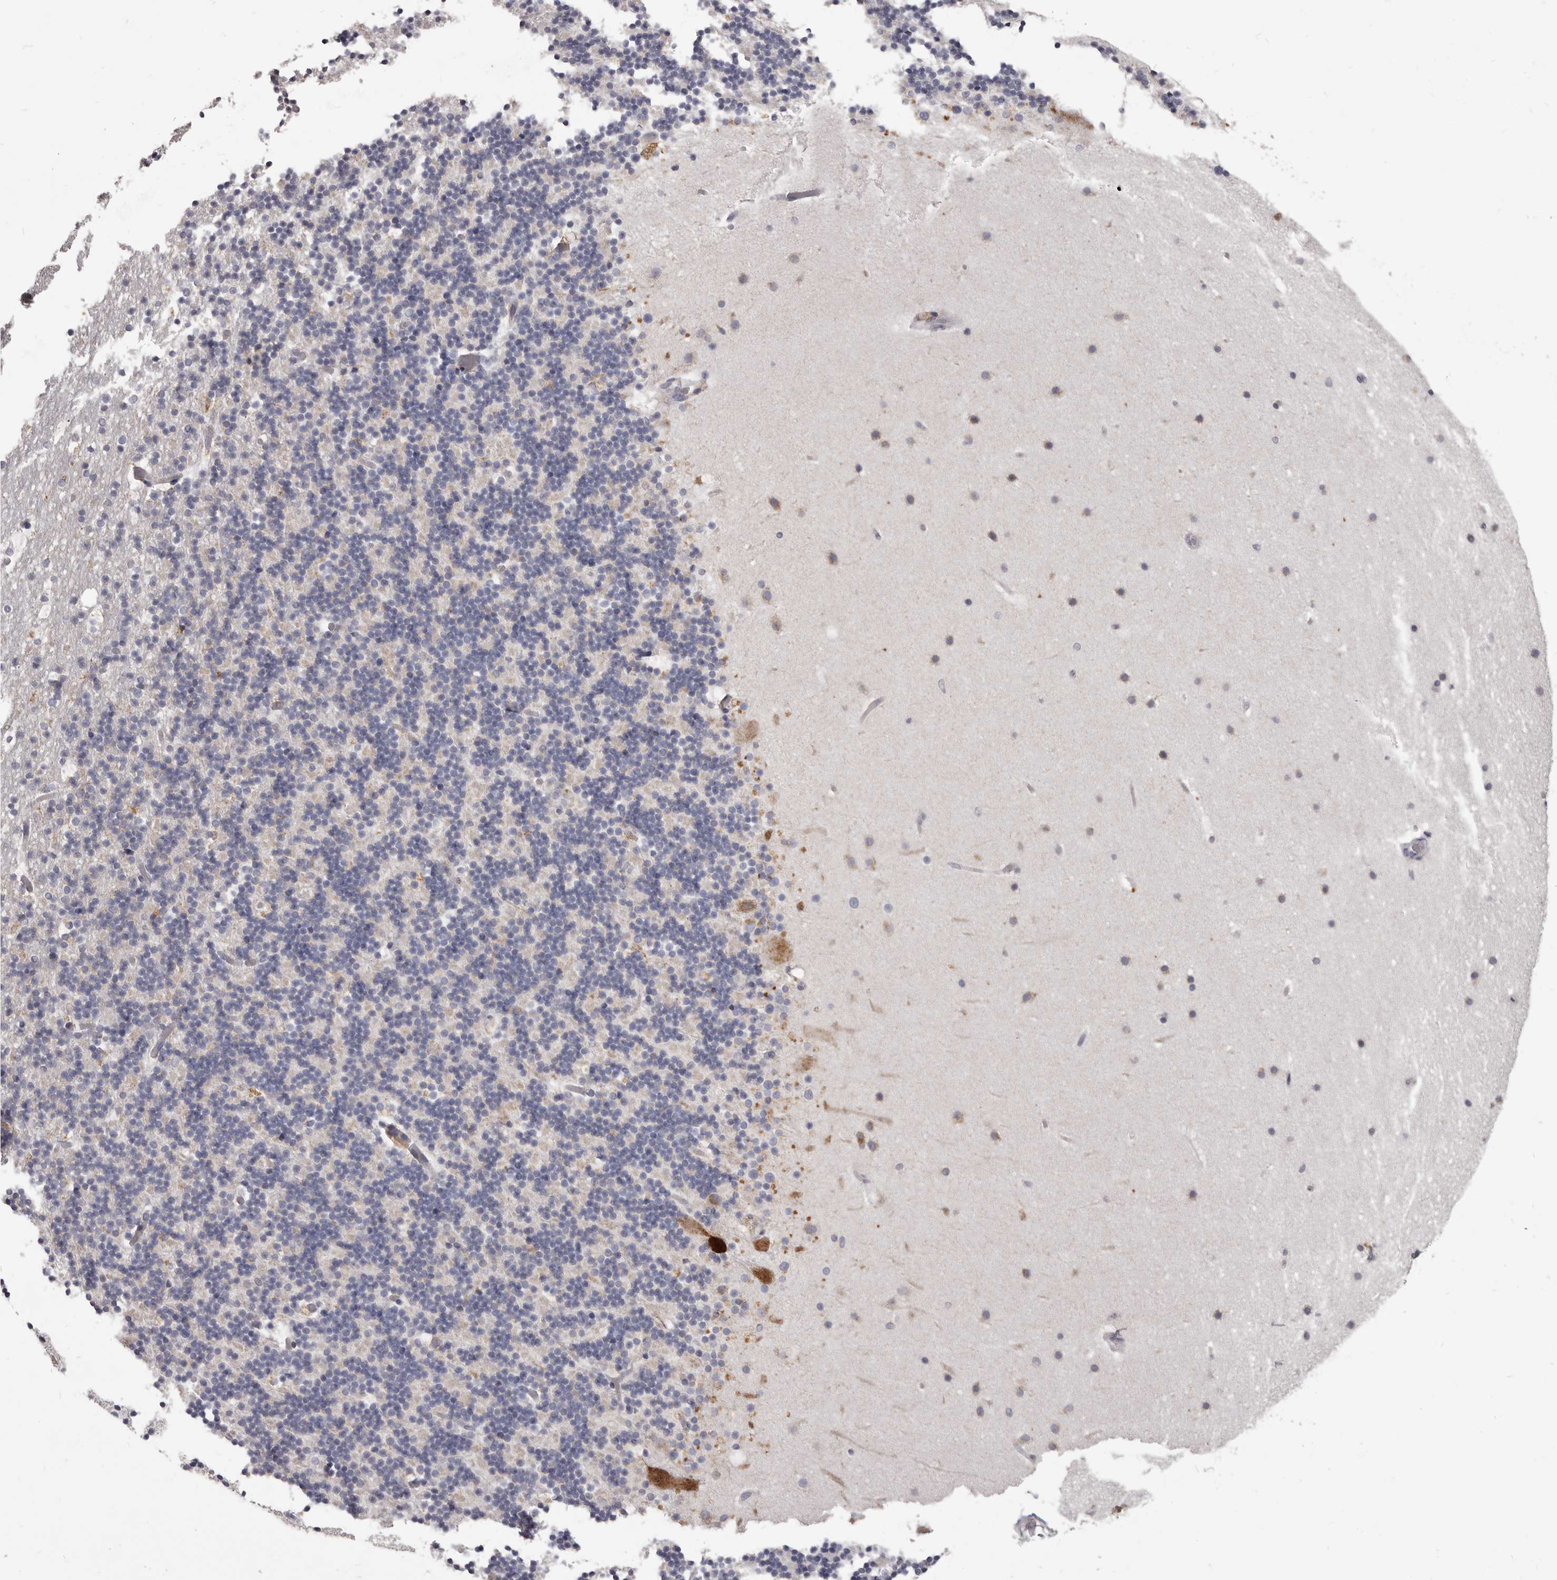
{"staining": {"intensity": "negative", "quantity": "none", "location": "none"}, "tissue": "cerebellum", "cell_type": "Cells in granular layer", "image_type": "normal", "snomed": [{"axis": "morphology", "description": "Normal tissue, NOS"}, {"axis": "topography", "description": "Cerebellum"}], "caption": "High power microscopy micrograph of an immunohistochemistry (IHC) micrograph of normal cerebellum, revealing no significant staining in cells in granular layer.", "gene": "PI4K2A", "patient": {"sex": "male", "age": 57}}